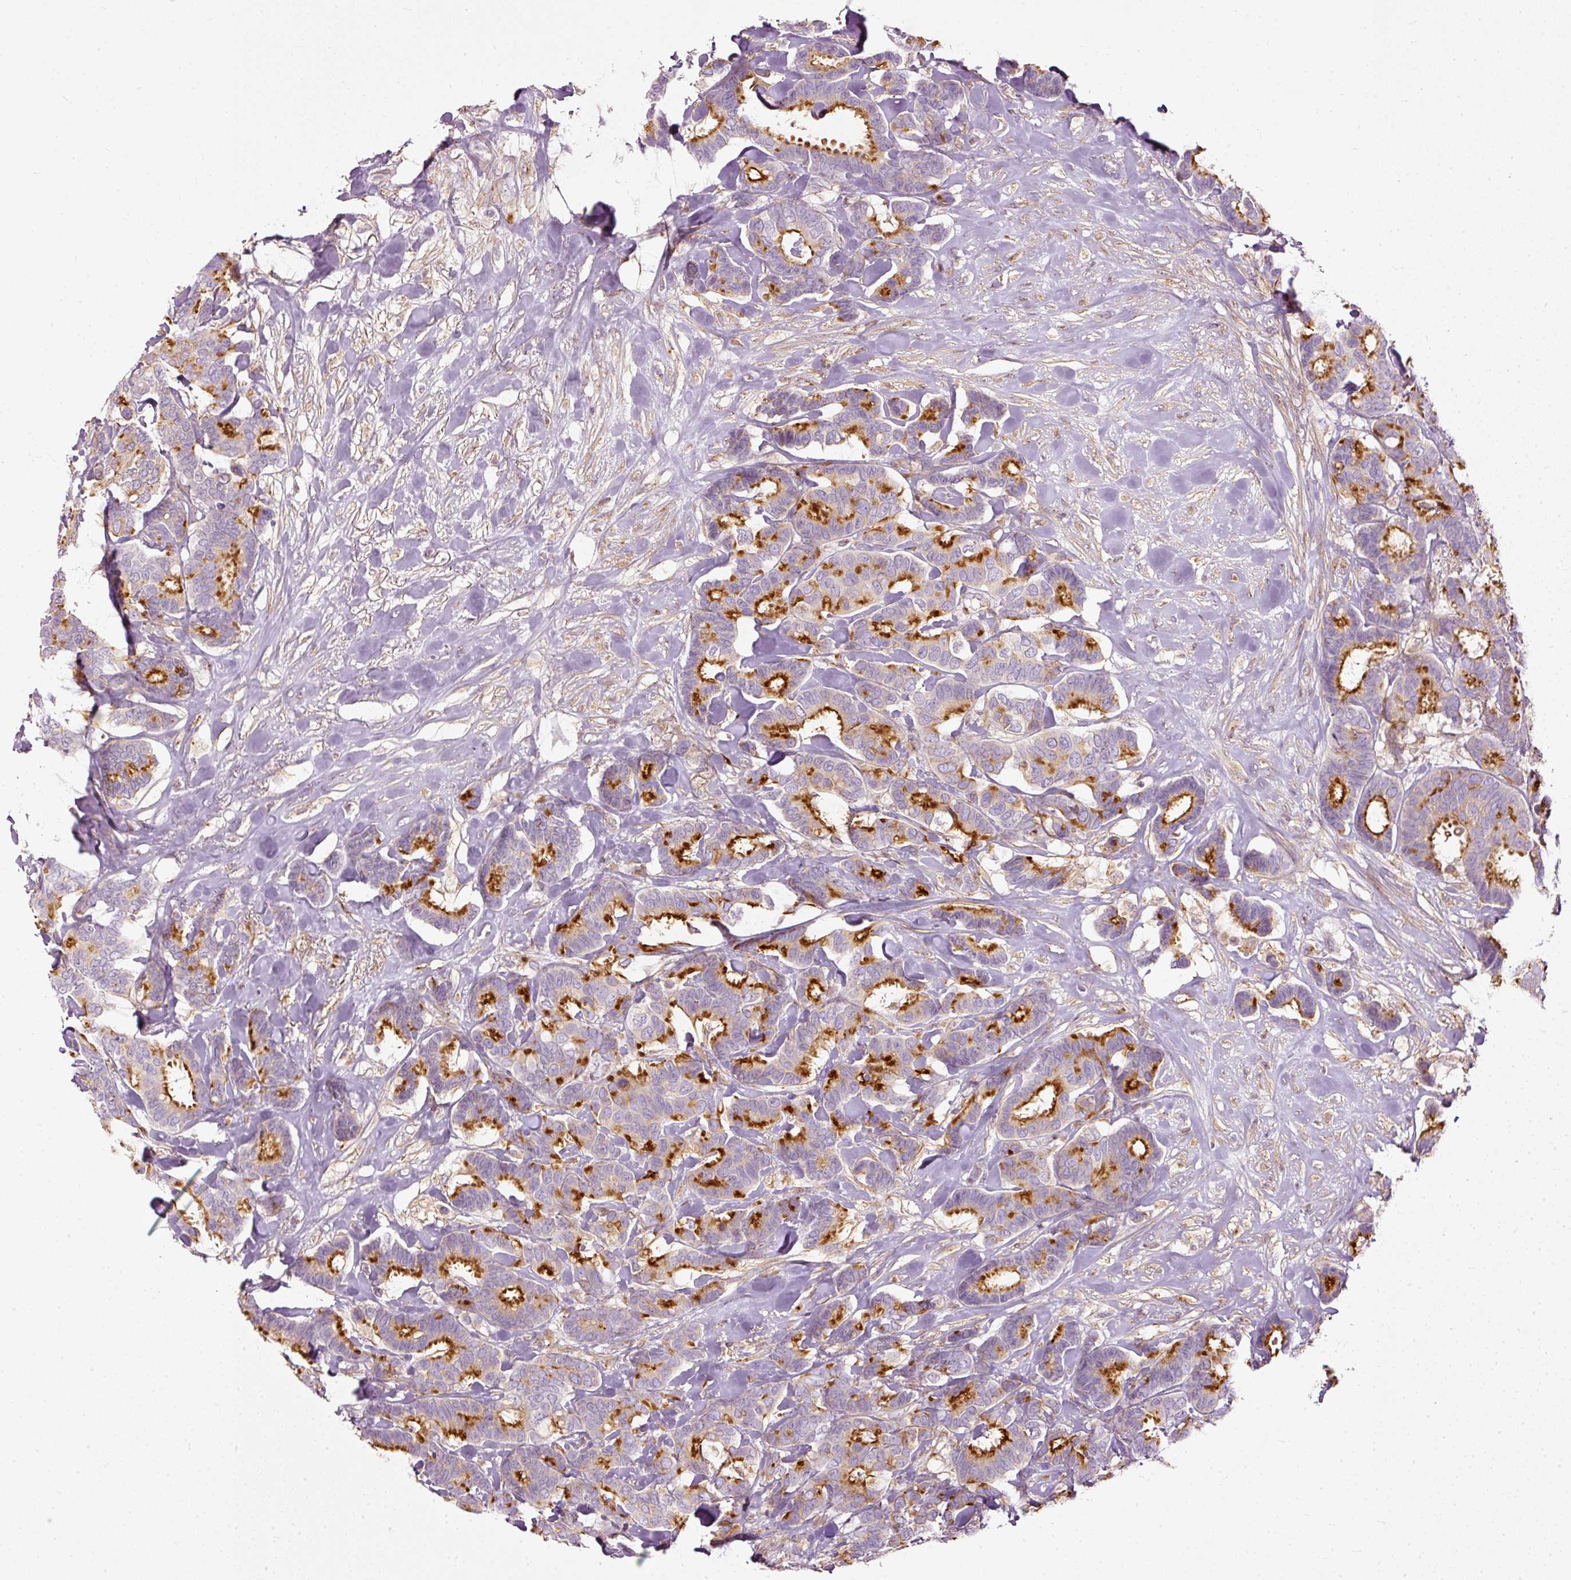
{"staining": {"intensity": "strong", "quantity": ">75%", "location": "cytoplasmic/membranous"}, "tissue": "breast cancer", "cell_type": "Tumor cells", "image_type": "cancer", "snomed": [{"axis": "morphology", "description": "Normal tissue, NOS"}, {"axis": "morphology", "description": "Duct carcinoma"}, {"axis": "topography", "description": "Breast"}], "caption": "The image demonstrates staining of breast cancer (invasive ductal carcinoma), revealing strong cytoplasmic/membranous protein staining (brown color) within tumor cells.", "gene": "PAQR9", "patient": {"sex": "female", "age": 87}}